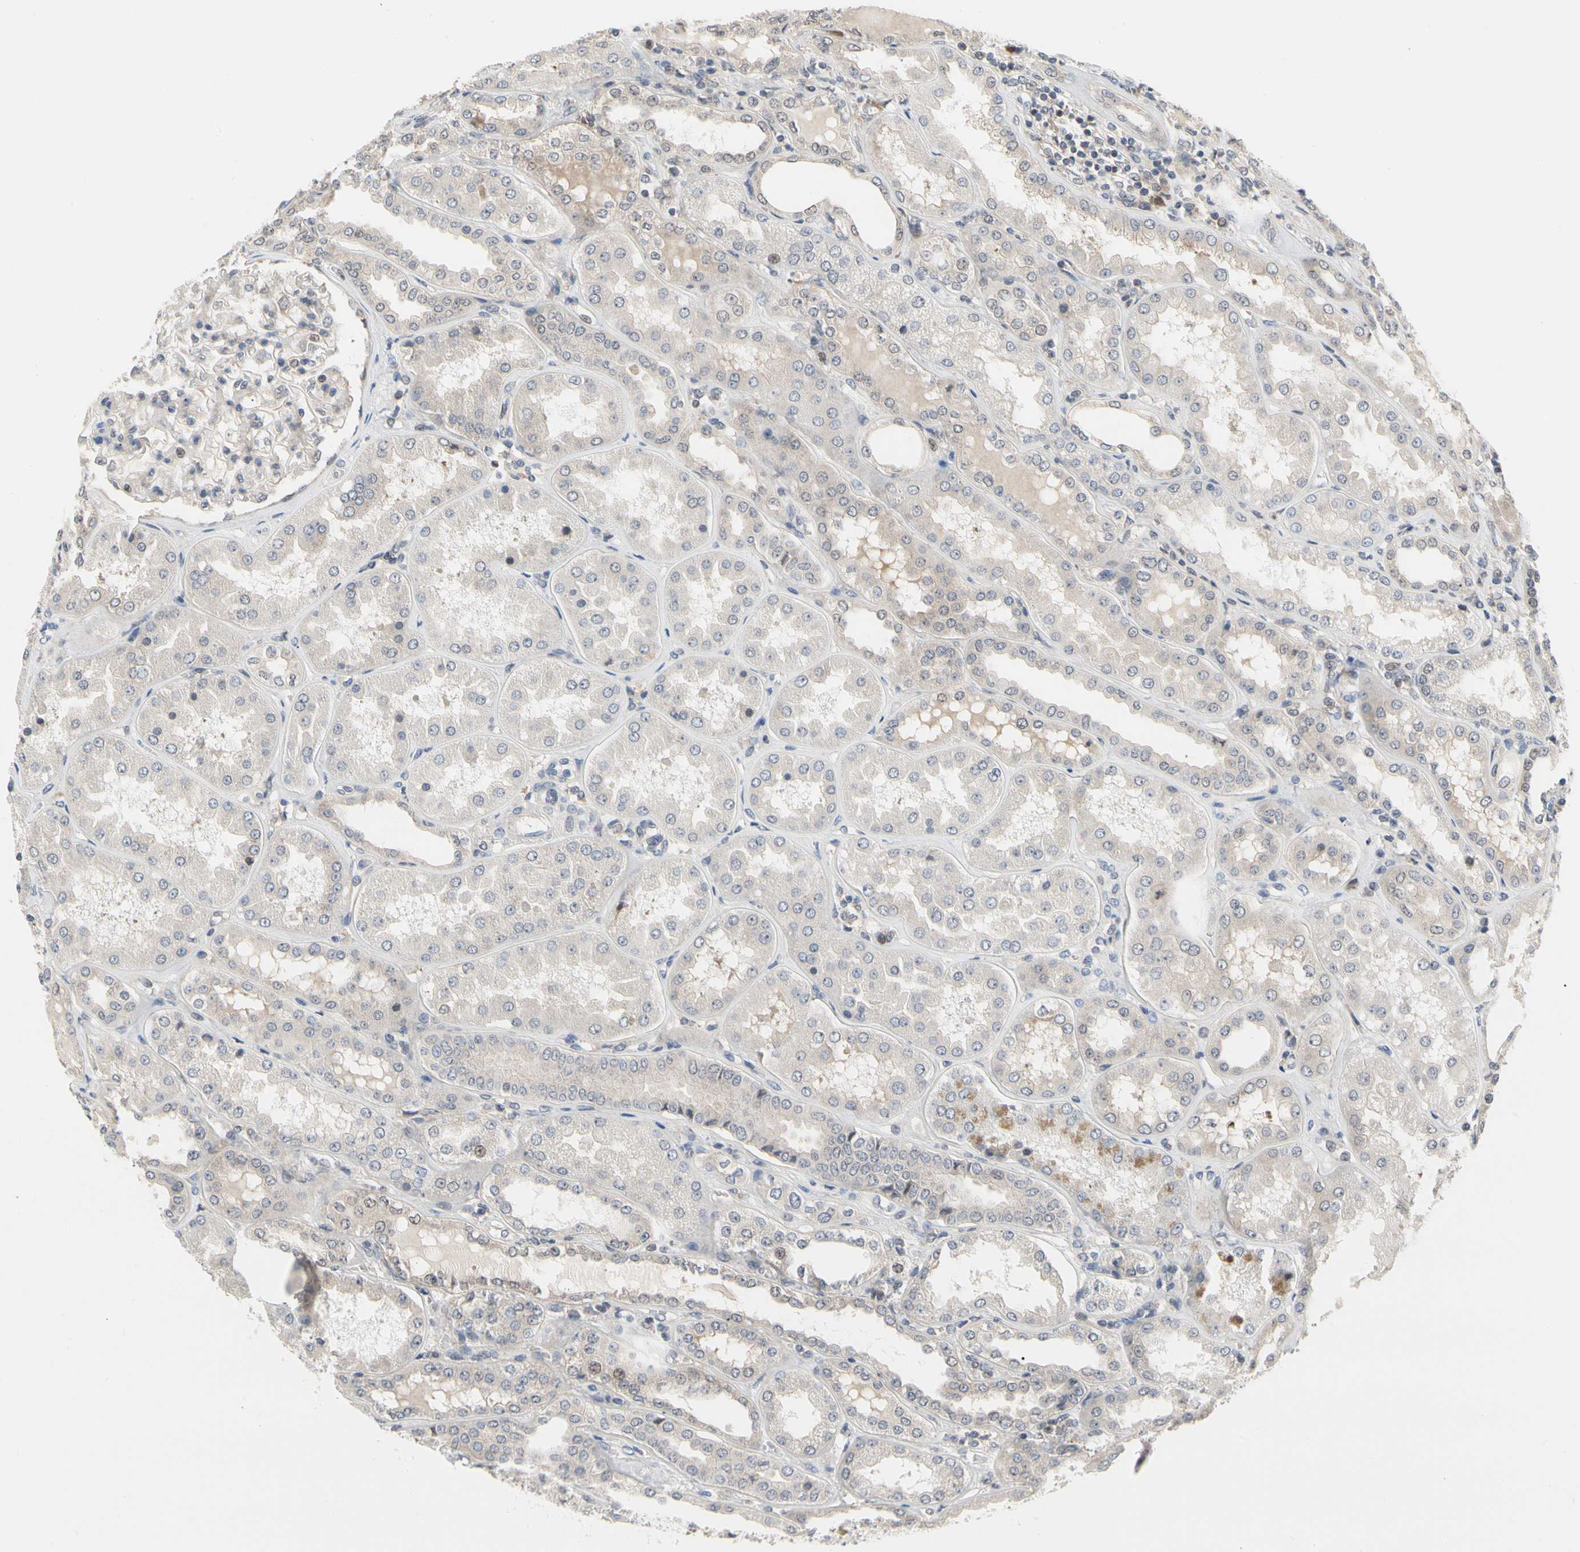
{"staining": {"intensity": "weak", "quantity": ">75%", "location": "cytoplasmic/membranous"}, "tissue": "kidney", "cell_type": "Cells in glomeruli", "image_type": "normal", "snomed": [{"axis": "morphology", "description": "Normal tissue, NOS"}, {"axis": "topography", "description": "Kidney"}], "caption": "Protein staining displays weak cytoplasmic/membranous positivity in approximately >75% of cells in glomeruli in normal kidney.", "gene": "CDK5", "patient": {"sex": "female", "age": 56}}